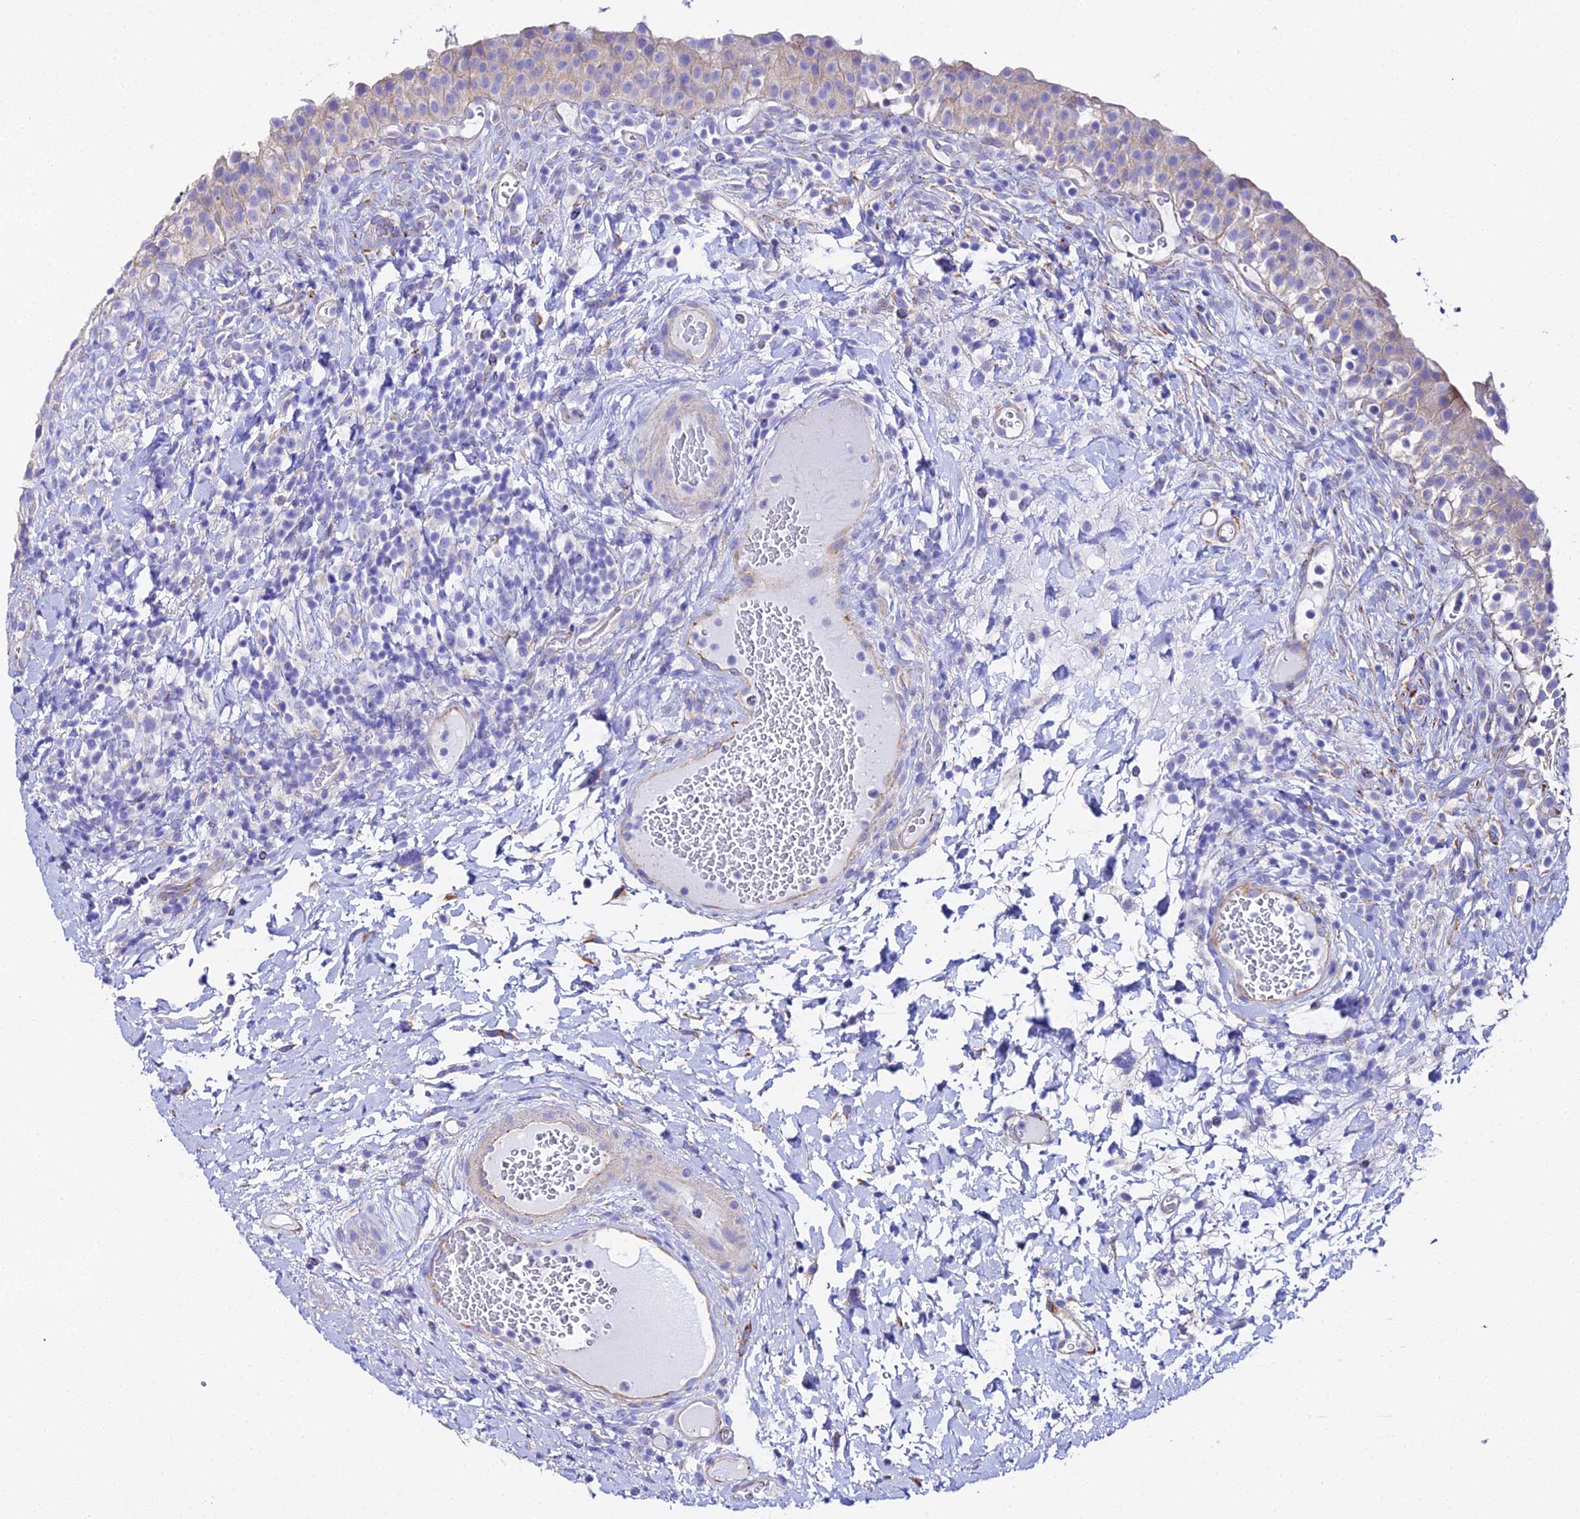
{"staining": {"intensity": "strong", "quantity": "<25%", "location": "cytoplasmic/membranous"}, "tissue": "urinary bladder", "cell_type": "Urothelial cells", "image_type": "normal", "snomed": [{"axis": "morphology", "description": "Normal tissue, NOS"}, {"axis": "morphology", "description": "Inflammation, NOS"}, {"axis": "topography", "description": "Urinary bladder"}], "caption": "Urinary bladder stained with immunohistochemistry (IHC) demonstrates strong cytoplasmic/membranous staining in approximately <25% of urothelial cells.", "gene": "CFAP45", "patient": {"sex": "male", "age": 64}}